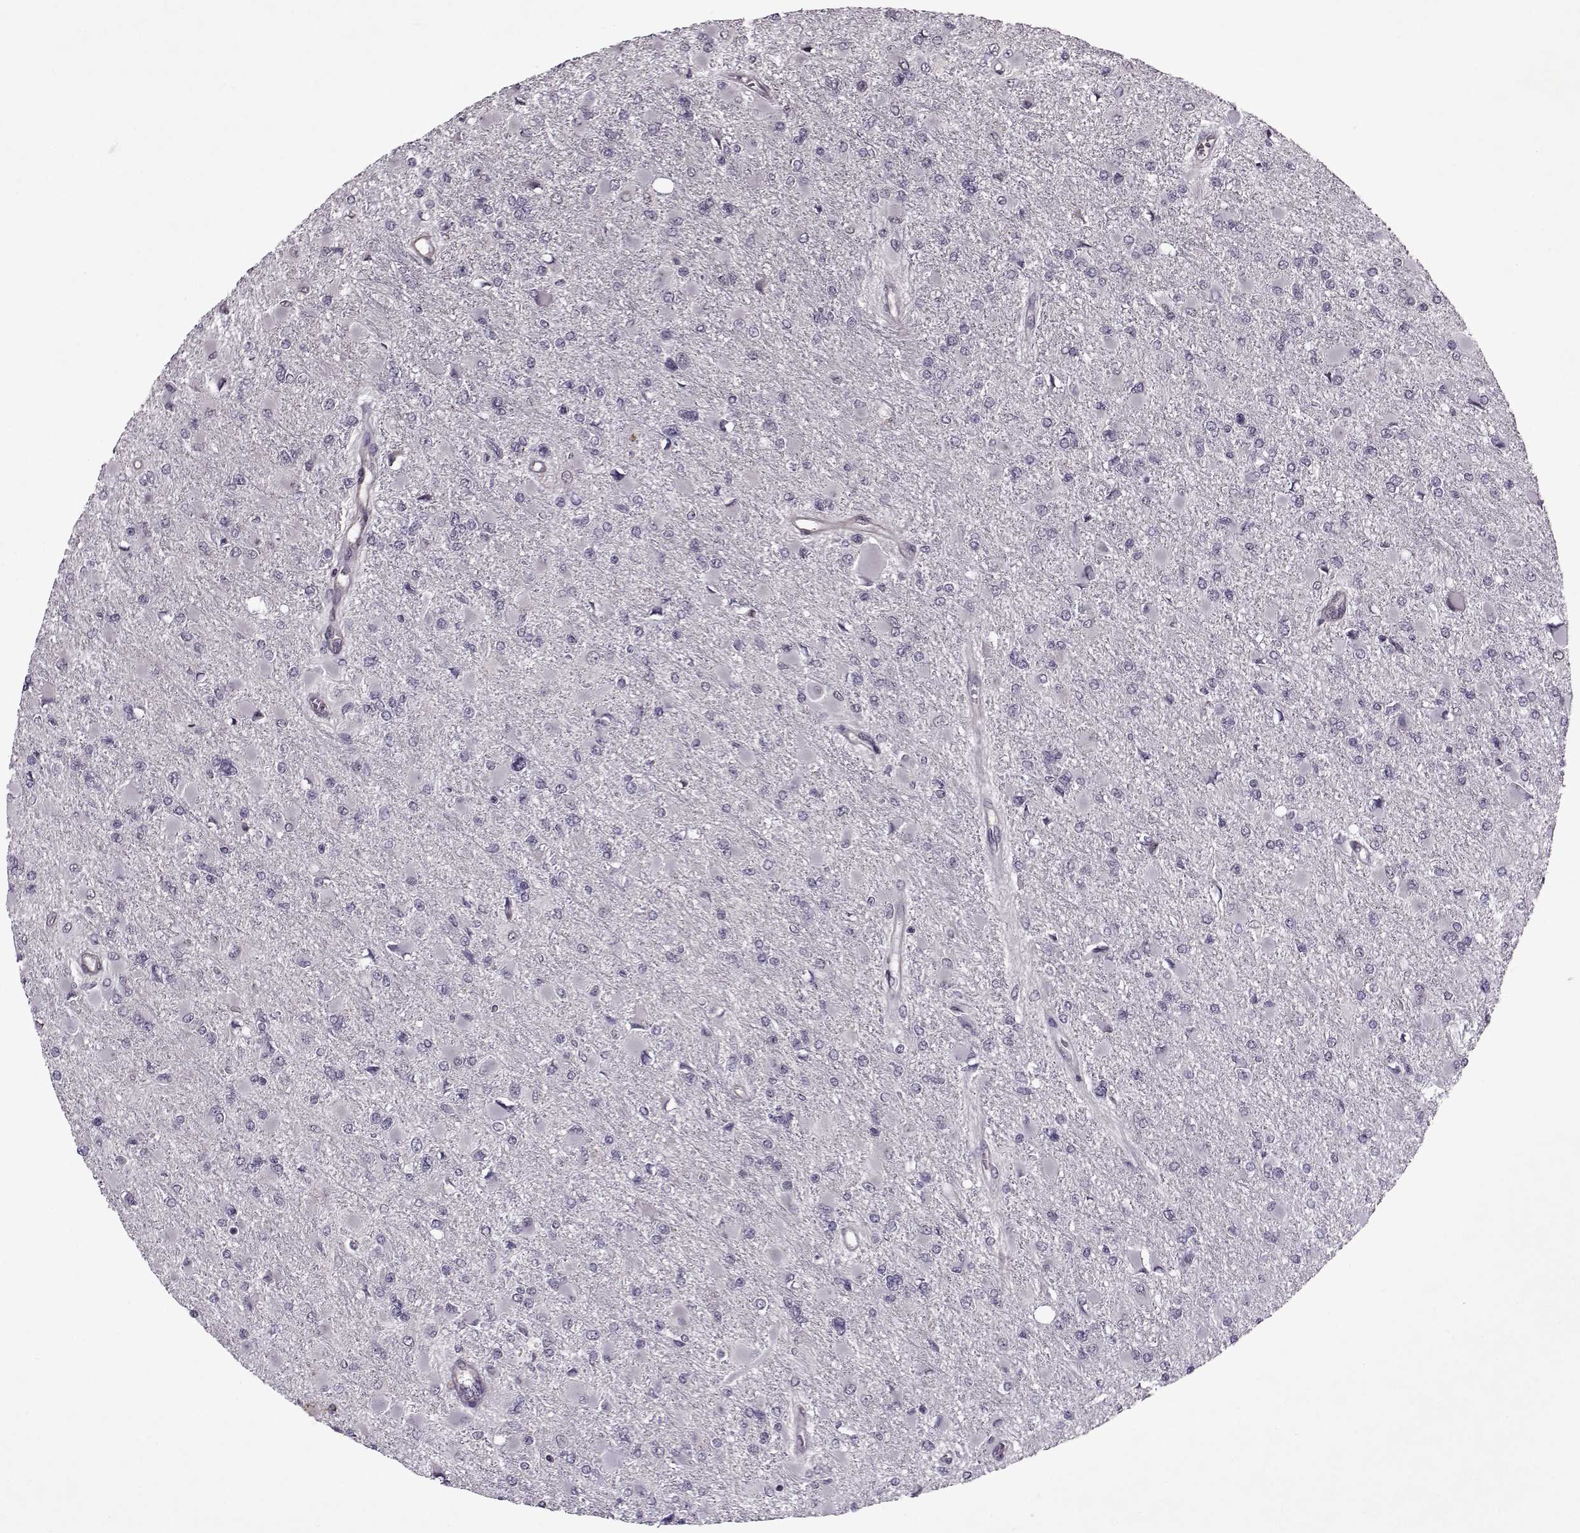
{"staining": {"intensity": "negative", "quantity": "none", "location": "none"}, "tissue": "glioma", "cell_type": "Tumor cells", "image_type": "cancer", "snomed": [{"axis": "morphology", "description": "Glioma, malignant, High grade"}, {"axis": "topography", "description": "Cerebral cortex"}], "caption": "A high-resolution micrograph shows immunohistochemistry staining of glioma, which displays no significant expression in tumor cells.", "gene": "KRT9", "patient": {"sex": "female", "age": 36}}